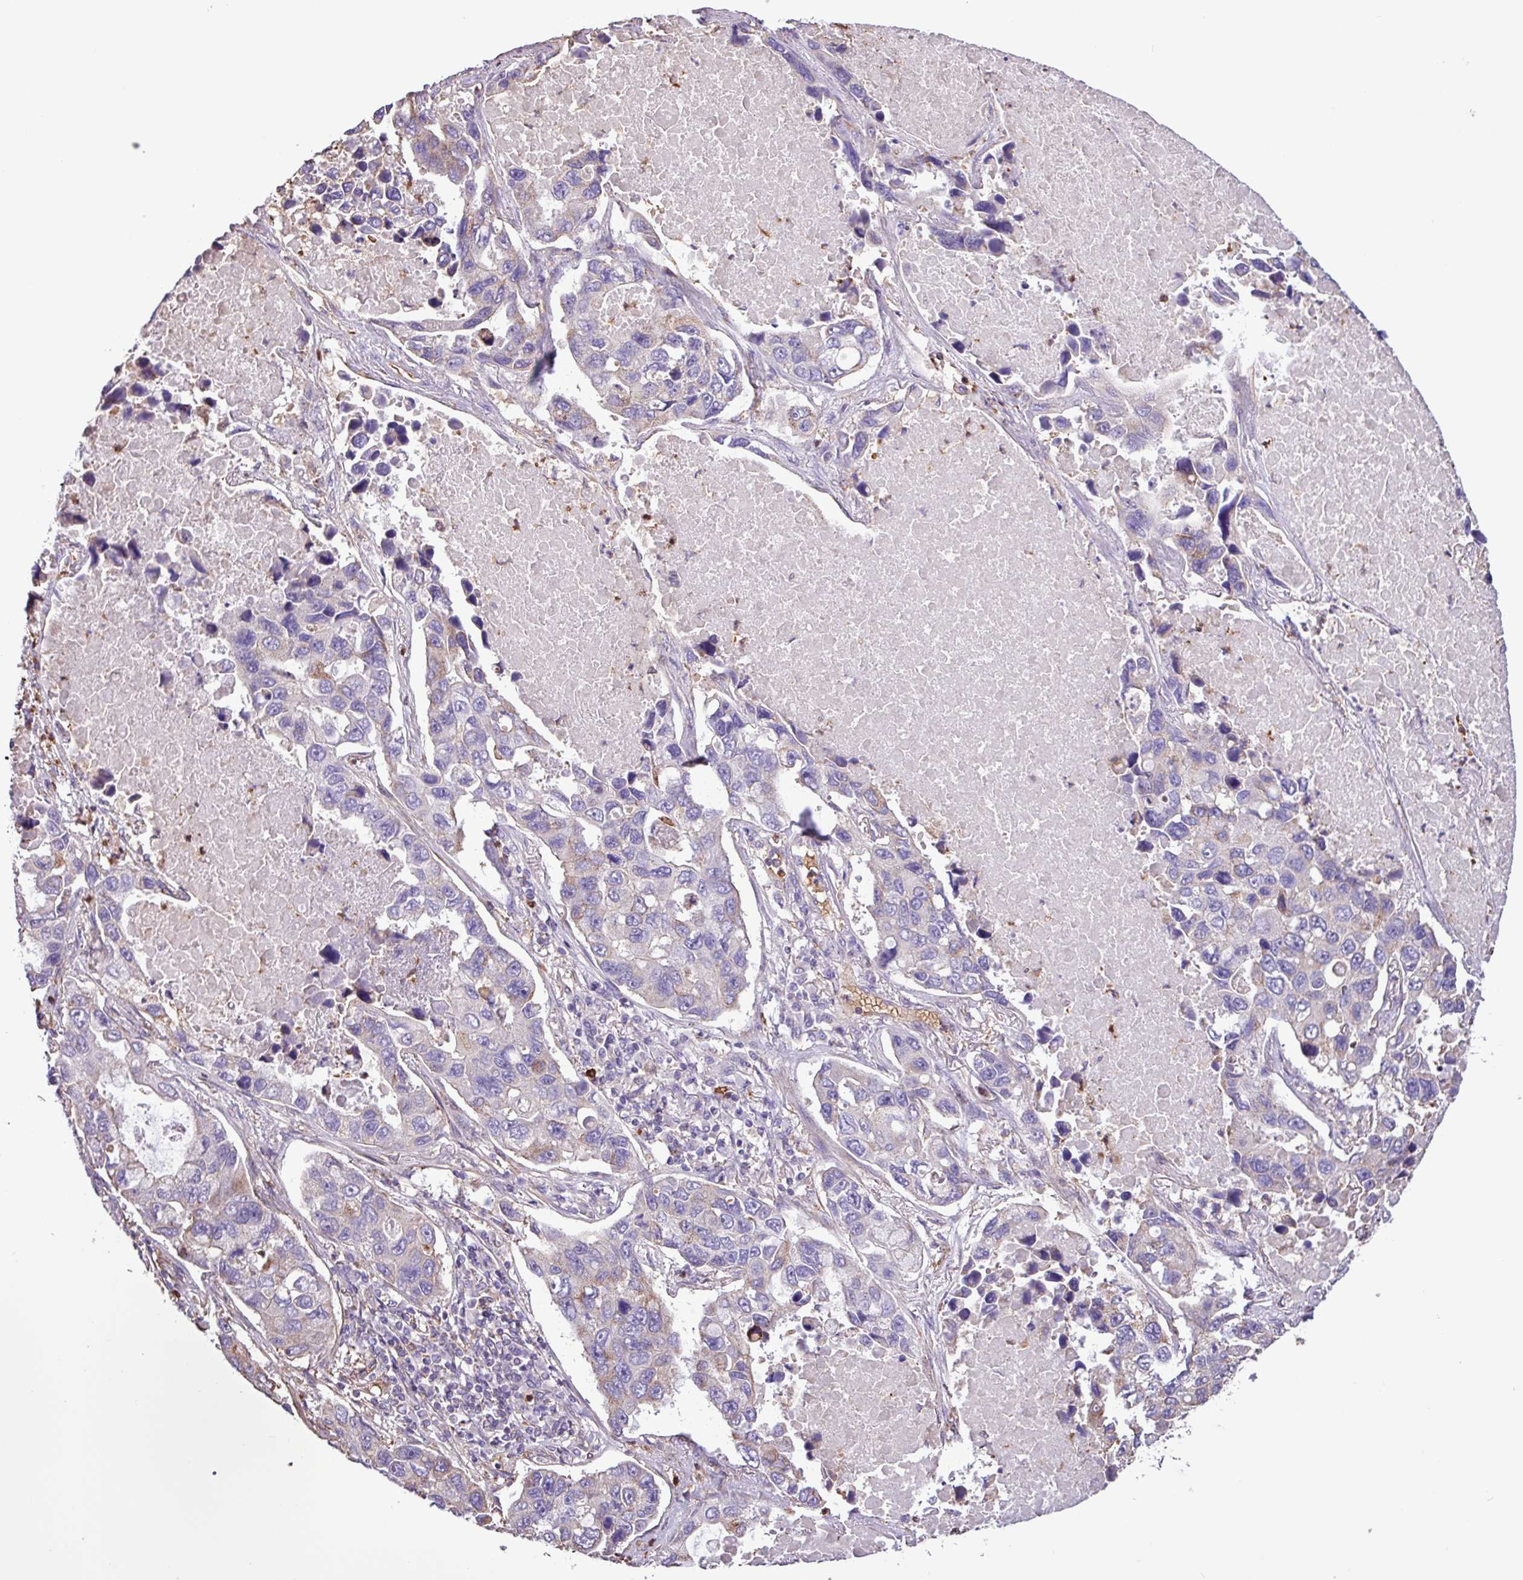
{"staining": {"intensity": "negative", "quantity": "none", "location": "none"}, "tissue": "lung cancer", "cell_type": "Tumor cells", "image_type": "cancer", "snomed": [{"axis": "morphology", "description": "Adenocarcinoma, NOS"}, {"axis": "topography", "description": "Lung"}], "caption": "This is a histopathology image of immunohistochemistry (IHC) staining of lung adenocarcinoma, which shows no positivity in tumor cells. (DAB immunohistochemistry (IHC), high magnification).", "gene": "CHST11", "patient": {"sex": "male", "age": 64}}